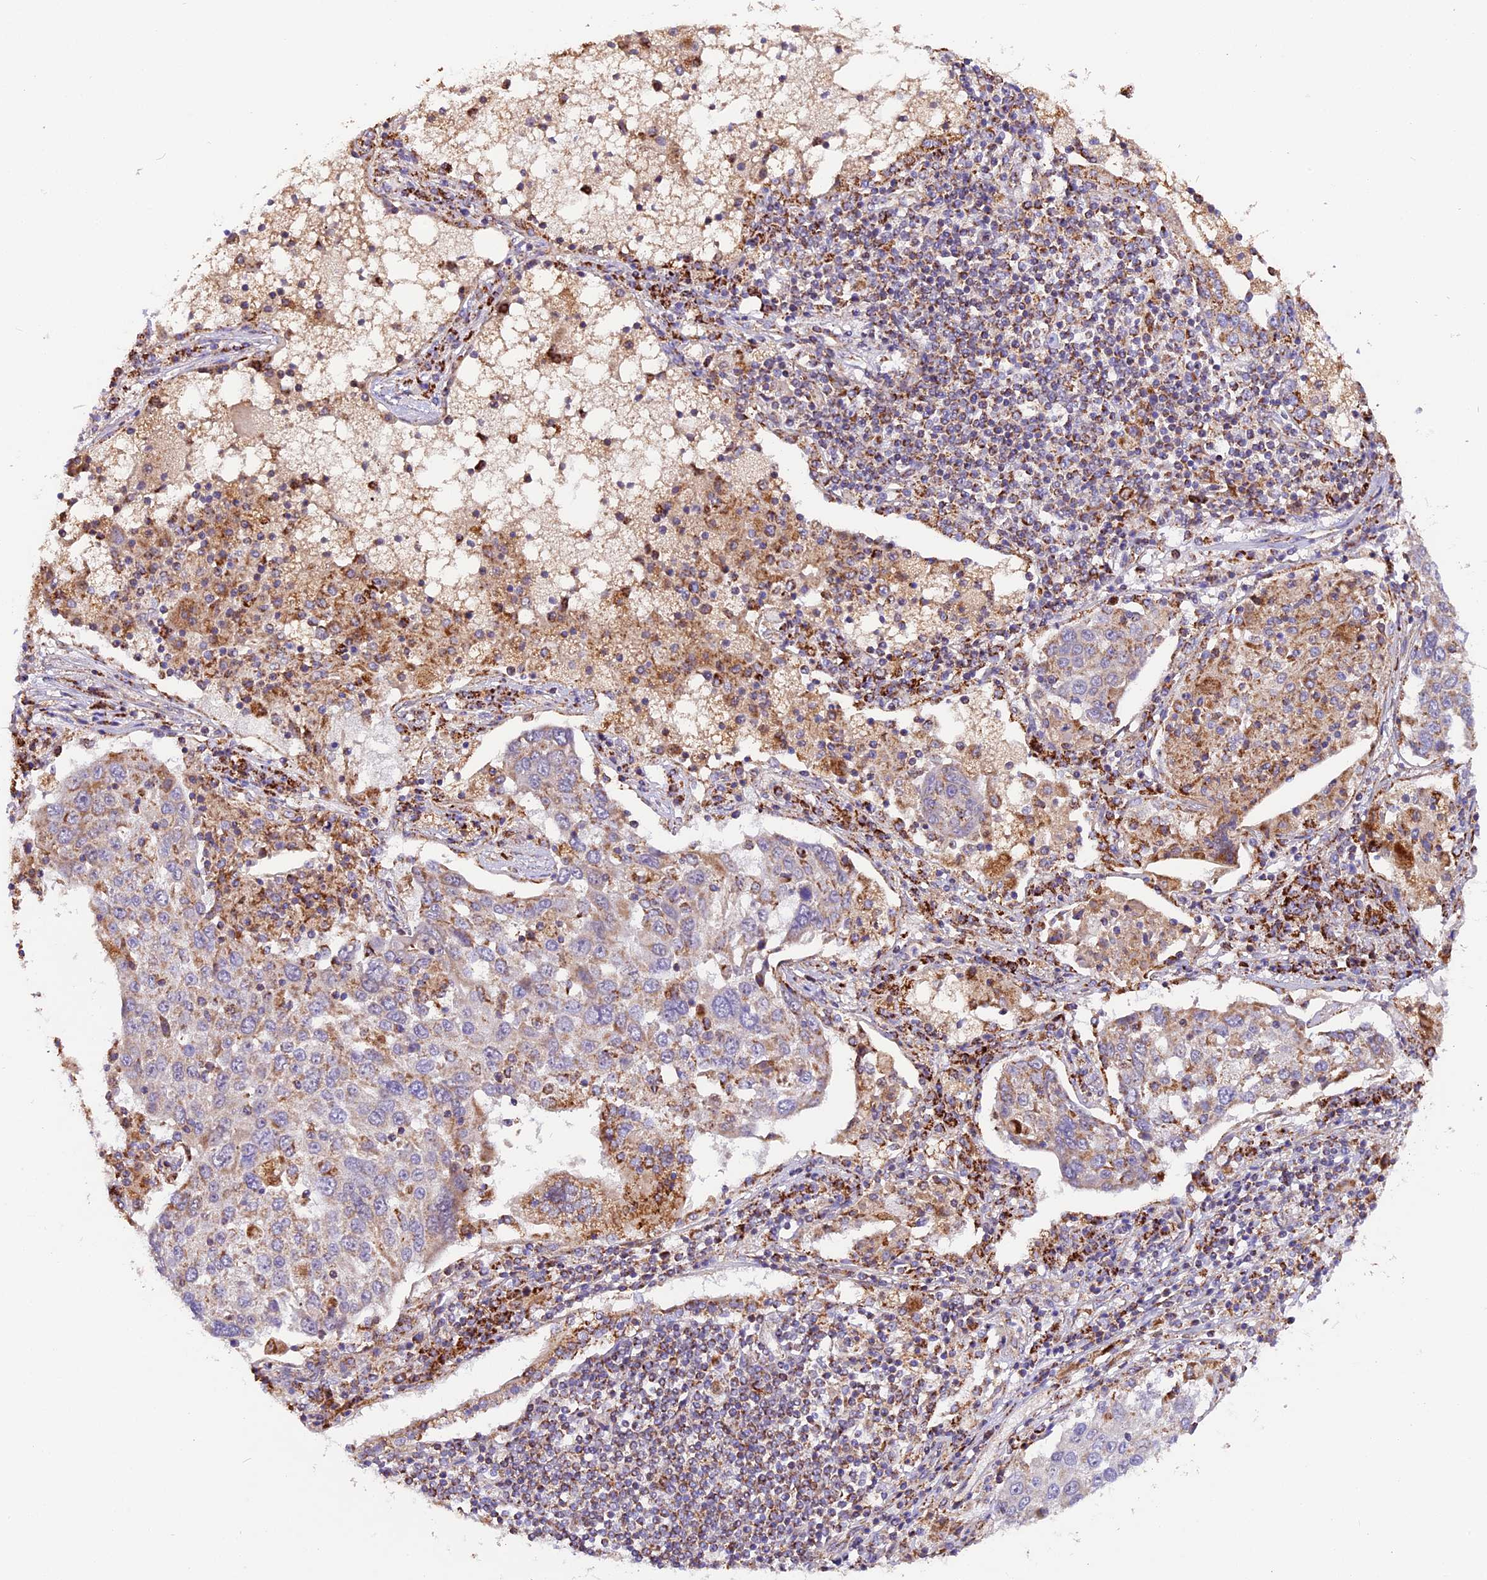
{"staining": {"intensity": "moderate", "quantity": "<25%", "location": "cytoplasmic/membranous"}, "tissue": "lung cancer", "cell_type": "Tumor cells", "image_type": "cancer", "snomed": [{"axis": "morphology", "description": "Squamous cell carcinoma, NOS"}, {"axis": "topography", "description": "Lung"}], "caption": "Immunohistochemistry of human lung cancer displays low levels of moderate cytoplasmic/membranous positivity in approximately <25% of tumor cells. (DAB (3,3'-diaminobenzidine) = brown stain, brightfield microscopy at high magnification).", "gene": "NDUFA8", "patient": {"sex": "male", "age": 65}}